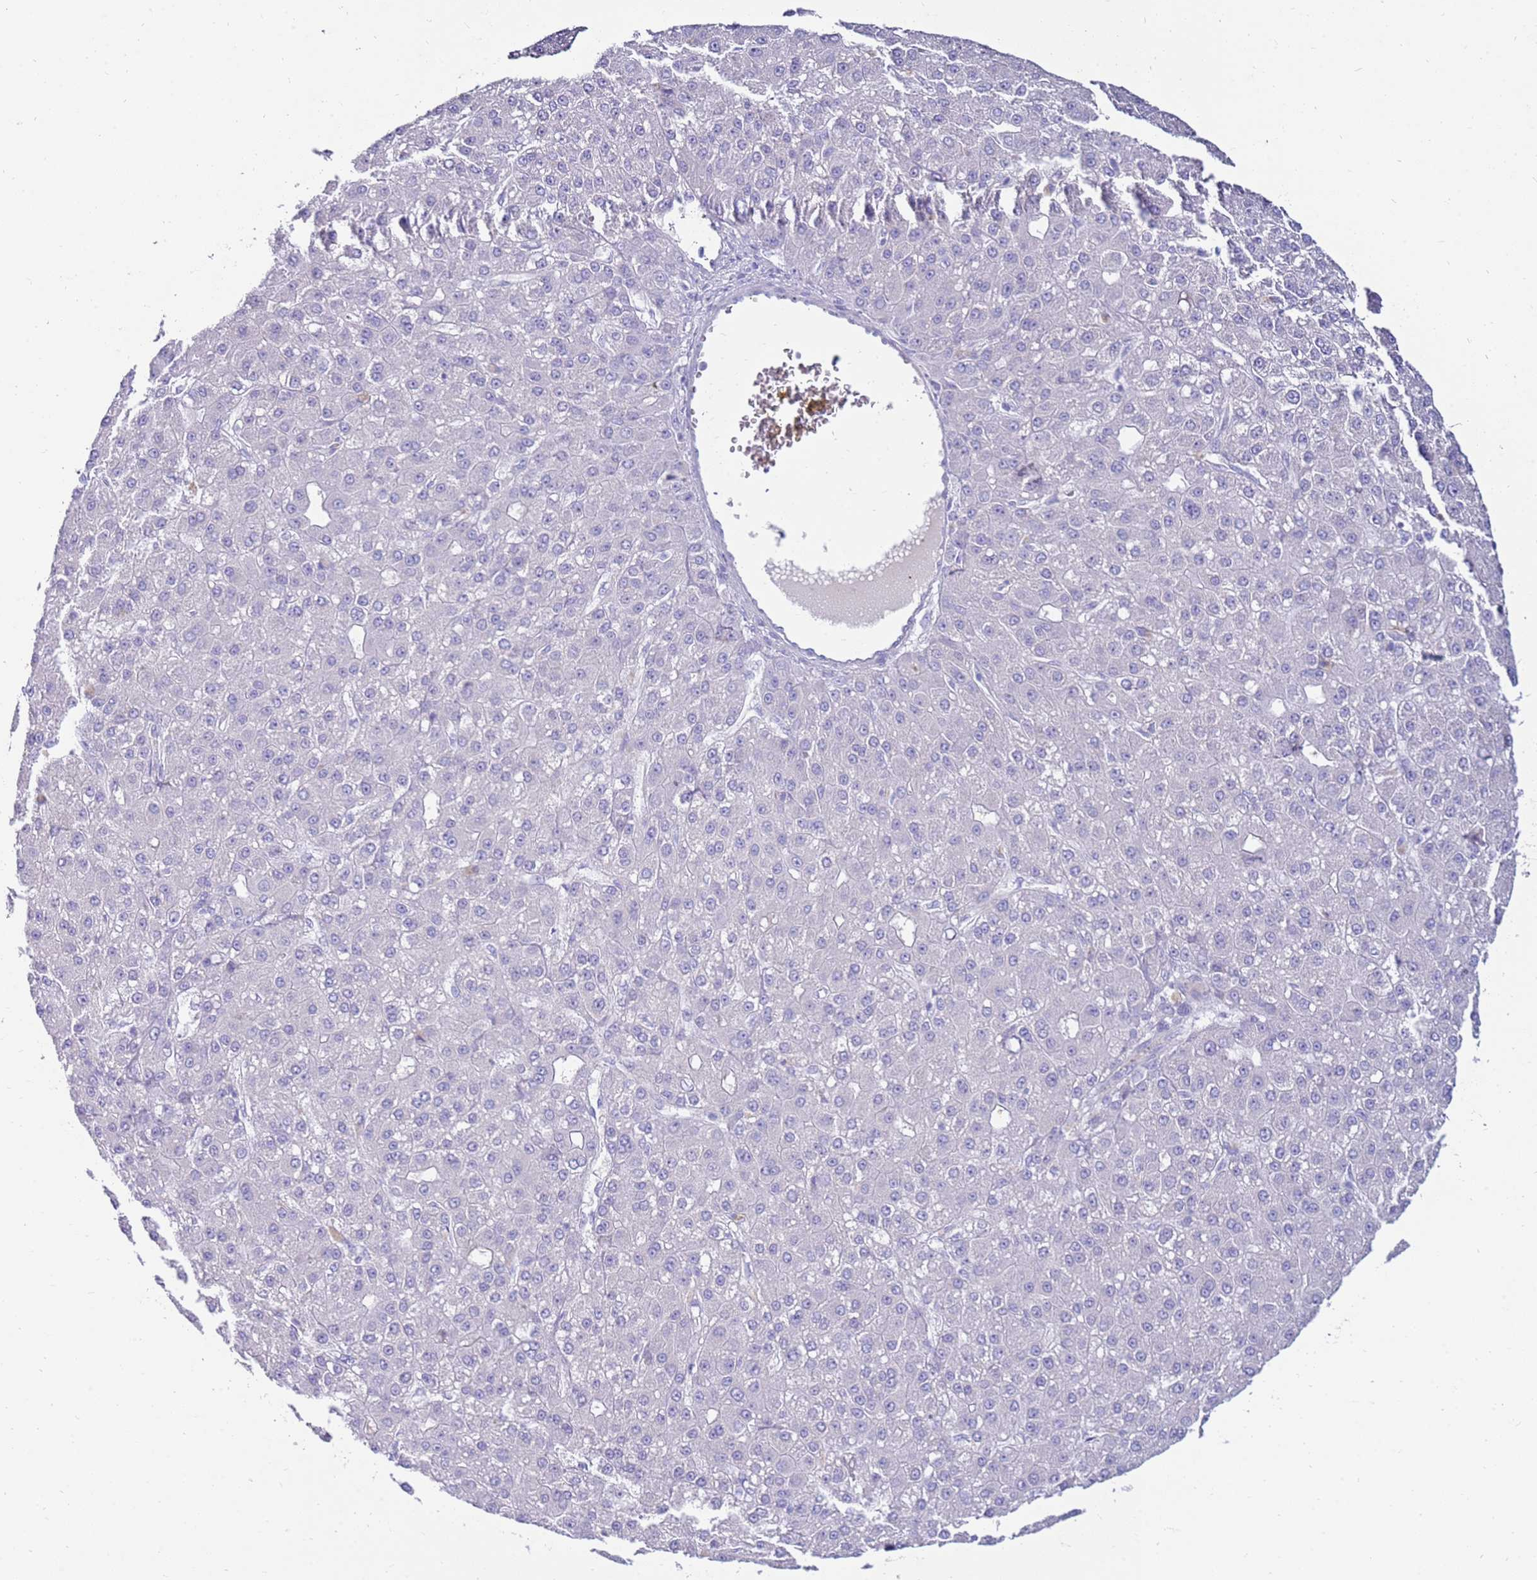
{"staining": {"intensity": "negative", "quantity": "none", "location": "none"}, "tissue": "liver cancer", "cell_type": "Tumor cells", "image_type": "cancer", "snomed": [{"axis": "morphology", "description": "Carcinoma, Hepatocellular, NOS"}, {"axis": "topography", "description": "Liver"}], "caption": "Photomicrograph shows no protein staining in tumor cells of hepatocellular carcinoma (liver) tissue.", "gene": "EVPLL", "patient": {"sex": "male", "age": 67}}